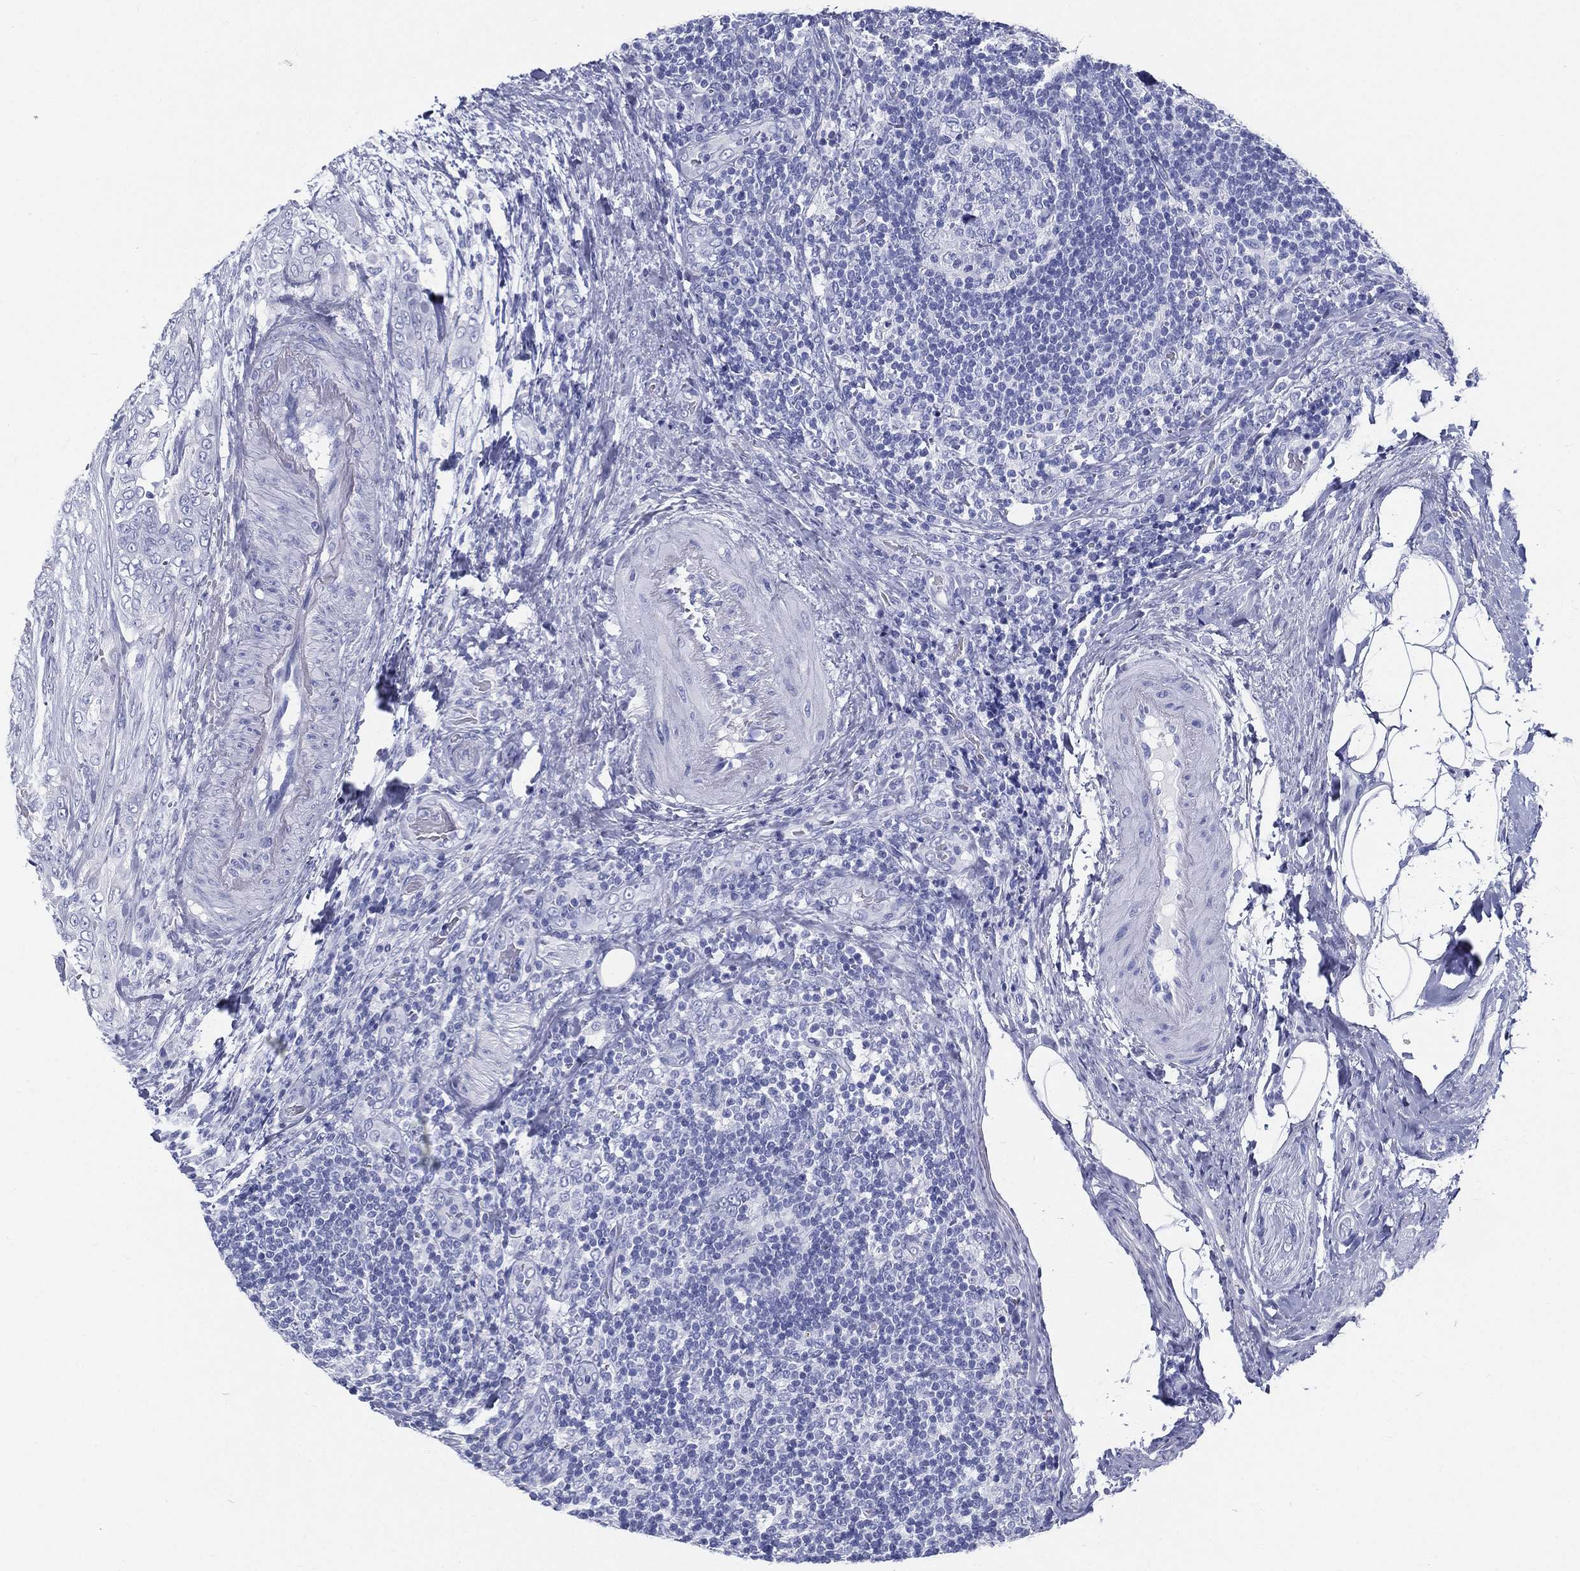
{"staining": {"intensity": "negative", "quantity": "none", "location": "none"}, "tissue": "thyroid cancer", "cell_type": "Tumor cells", "image_type": "cancer", "snomed": [{"axis": "morphology", "description": "Papillary adenocarcinoma, NOS"}, {"axis": "topography", "description": "Thyroid gland"}], "caption": "Protein analysis of papillary adenocarcinoma (thyroid) reveals no significant positivity in tumor cells.", "gene": "RSPH4A", "patient": {"sex": "male", "age": 61}}